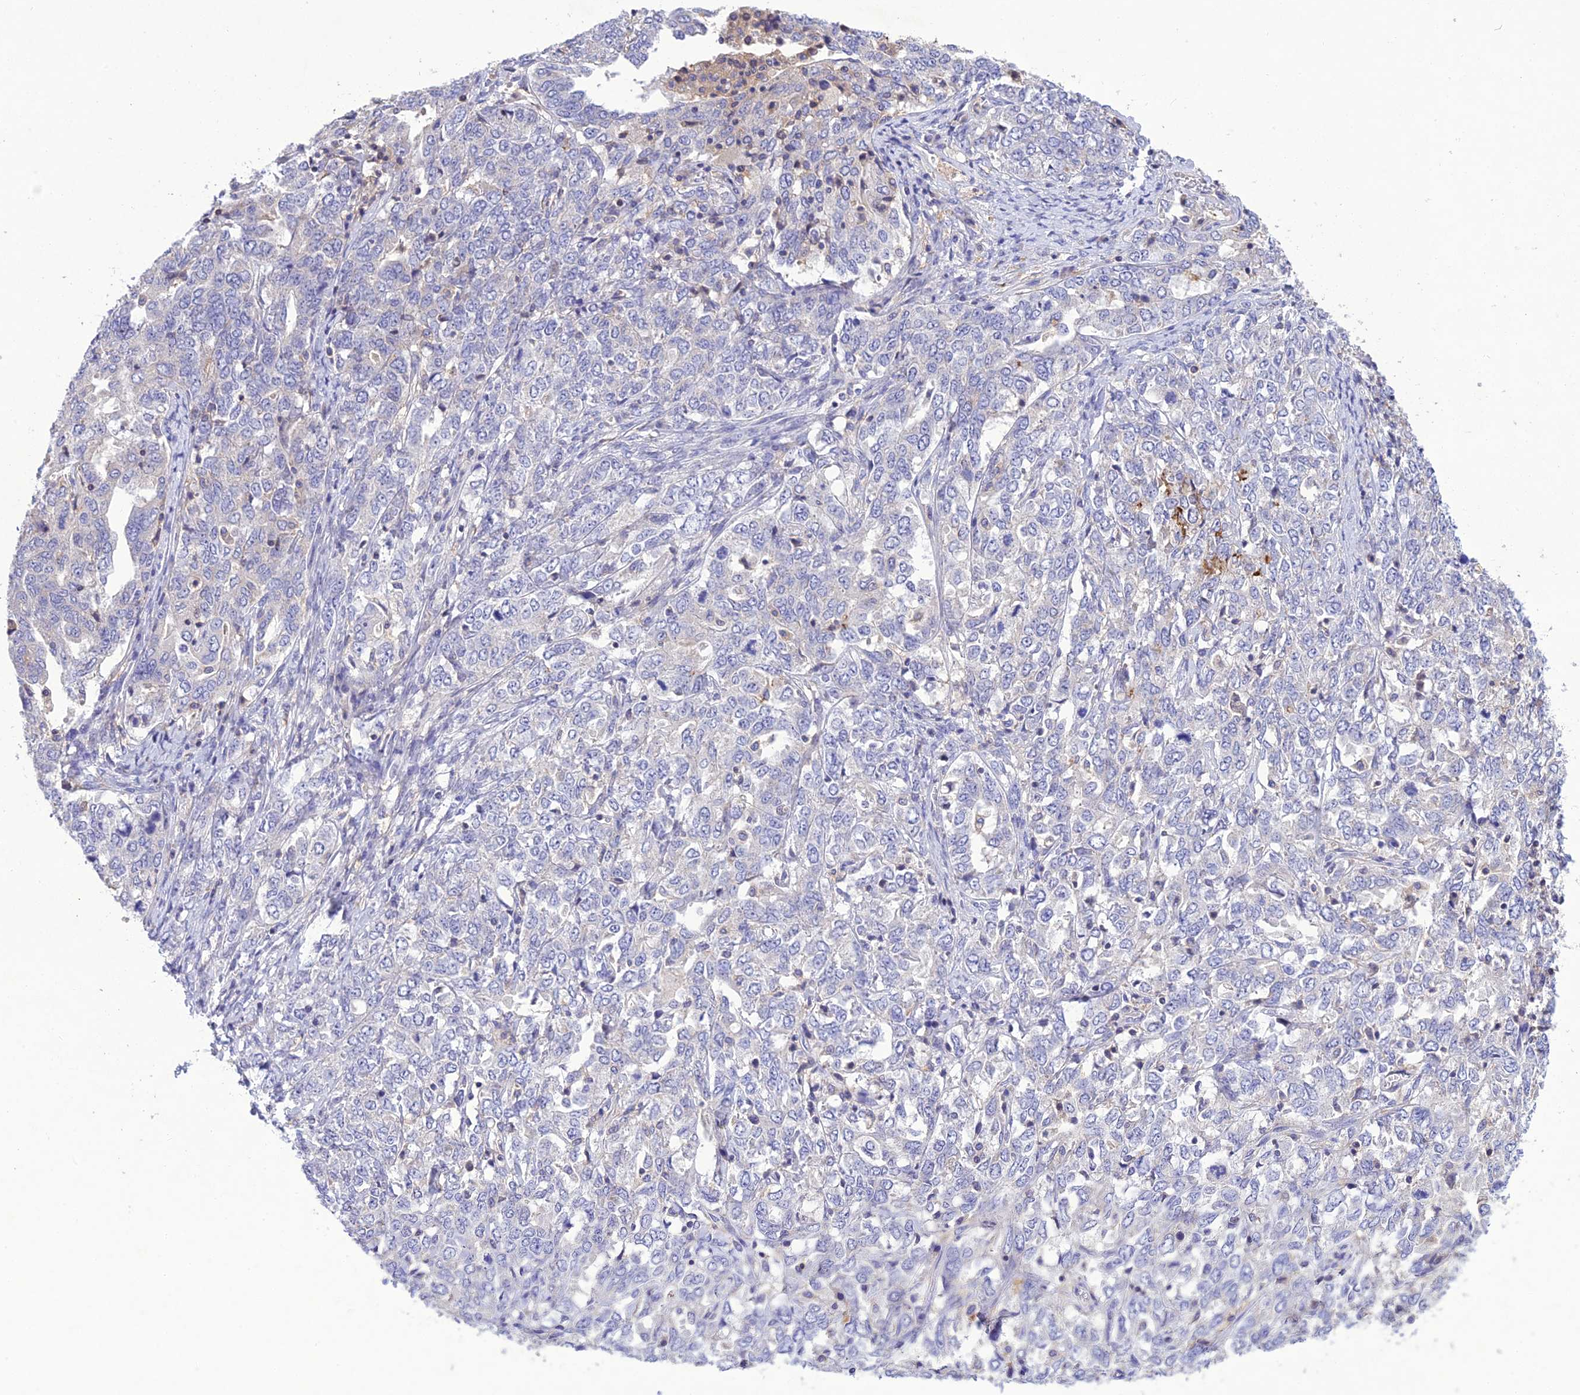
{"staining": {"intensity": "moderate", "quantity": "<25%", "location": "cytoplasmic/membranous"}, "tissue": "ovarian cancer", "cell_type": "Tumor cells", "image_type": "cancer", "snomed": [{"axis": "morphology", "description": "Carcinoma, endometroid"}, {"axis": "topography", "description": "Ovary"}], "caption": "Ovarian cancer (endometroid carcinoma) was stained to show a protein in brown. There is low levels of moderate cytoplasmic/membranous staining in approximately <25% of tumor cells.", "gene": "SNX24", "patient": {"sex": "female", "age": 62}}